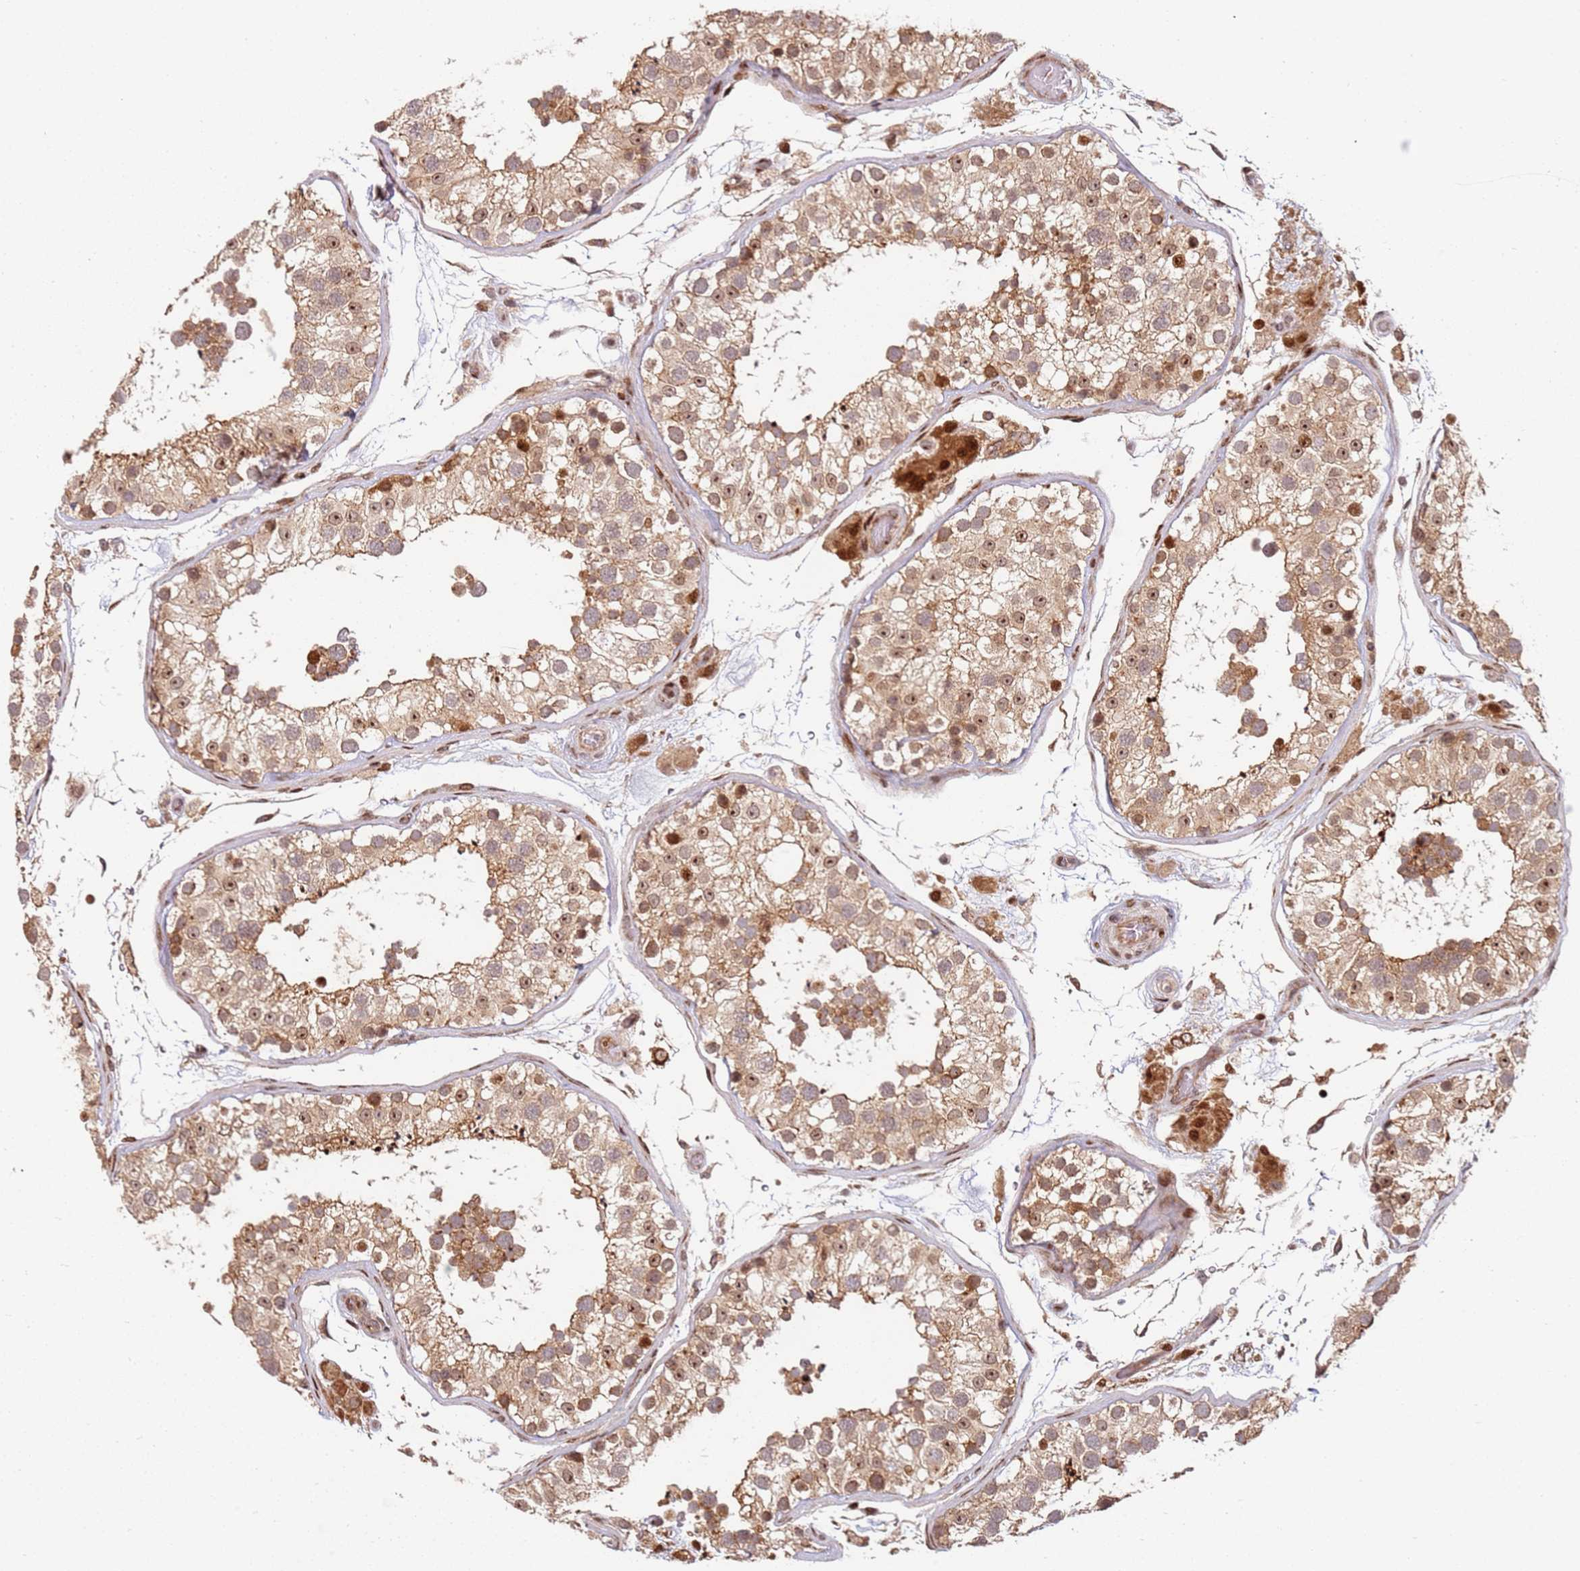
{"staining": {"intensity": "strong", "quantity": "25%-75%", "location": "cytoplasmic/membranous,nuclear"}, "tissue": "testis", "cell_type": "Cells in seminiferous ducts", "image_type": "normal", "snomed": [{"axis": "morphology", "description": "Normal tissue, NOS"}, {"axis": "topography", "description": "Testis"}], "caption": "Protein expression analysis of unremarkable testis reveals strong cytoplasmic/membranous,nuclear expression in approximately 25%-75% of cells in seminiferous ducts. The protein is shown in brown color, while the nuclei are stained blue.", "gene": "TMEM233", "patient": {"sex": "male", "age": 26}}